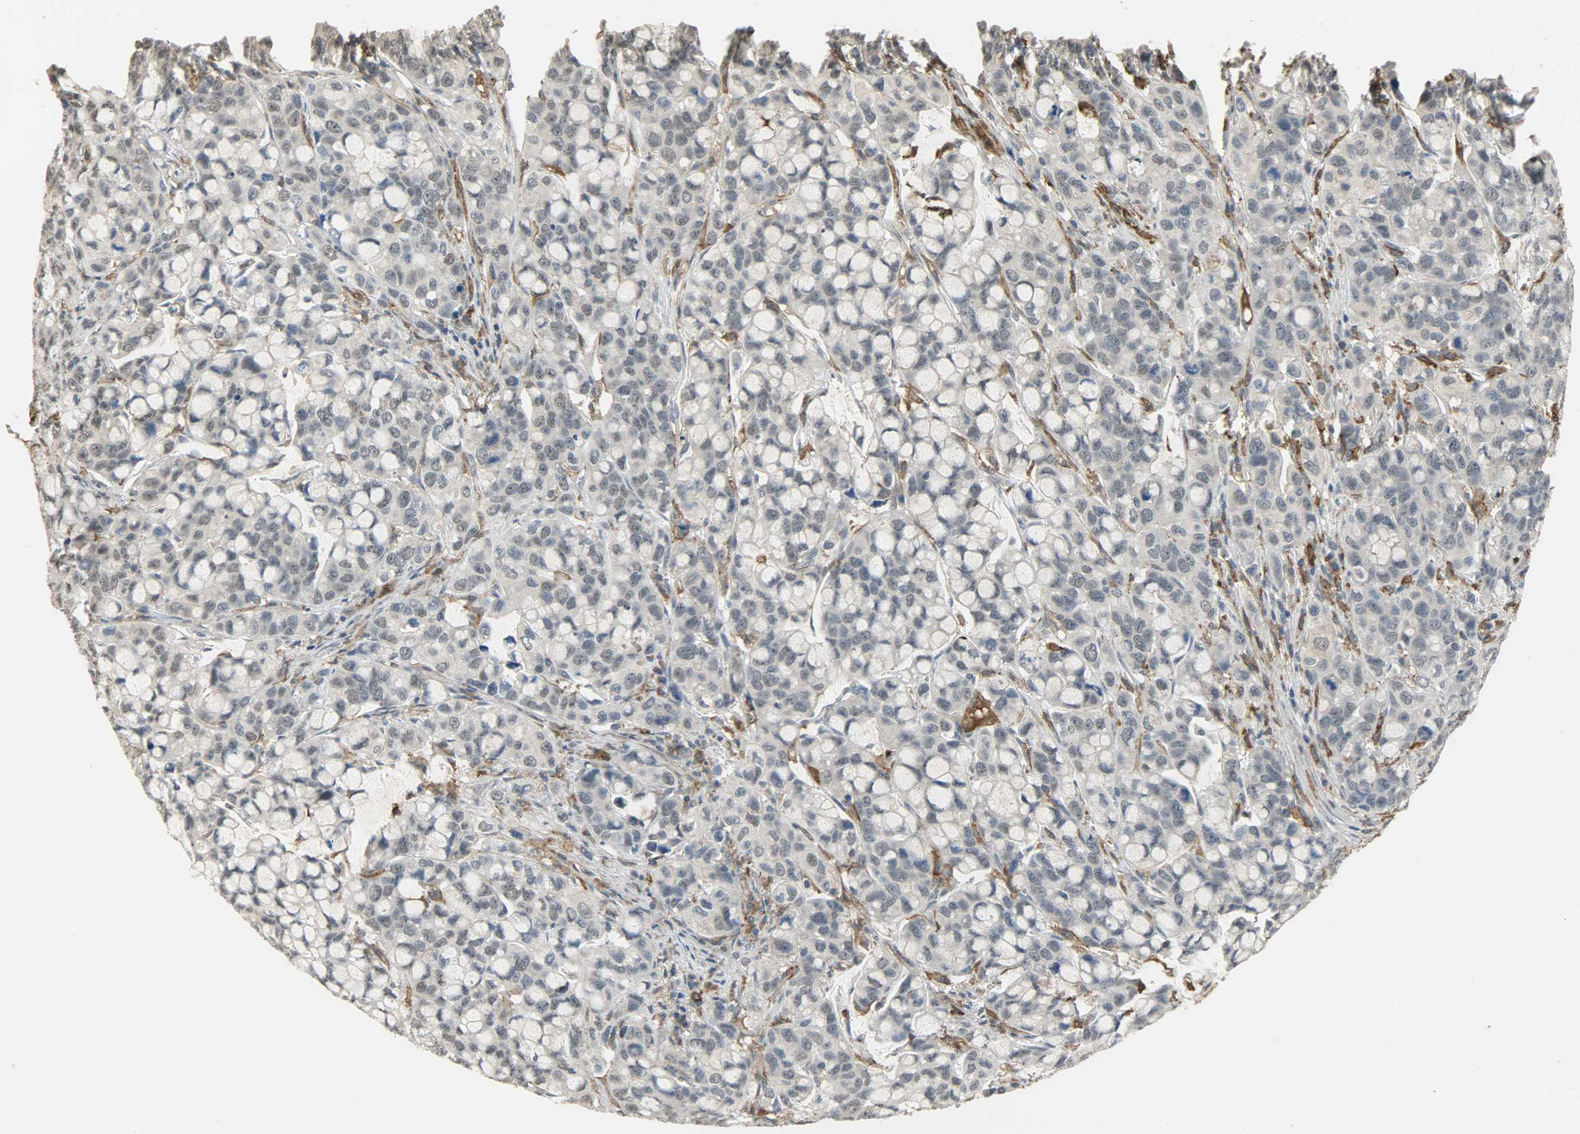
{"staining": {"intensity": "negative", "quantity": "none", "location": "none"}, "tissue": "stomach cancer", "cell_type": "Tumor cells", "image_type": "cancer", "snomed": [{"axis": "morphology", "description": "Adenocarcinoma, NOS"}, {"axis": "topography", "description": "Stomach, lower"}], "caption": "DAB immunohistochemical staining of stomach cancer exhibits no significant expression in tumor cells.", "gene": "SKAP2", "patient": {"sex": "male", "age": 84}}